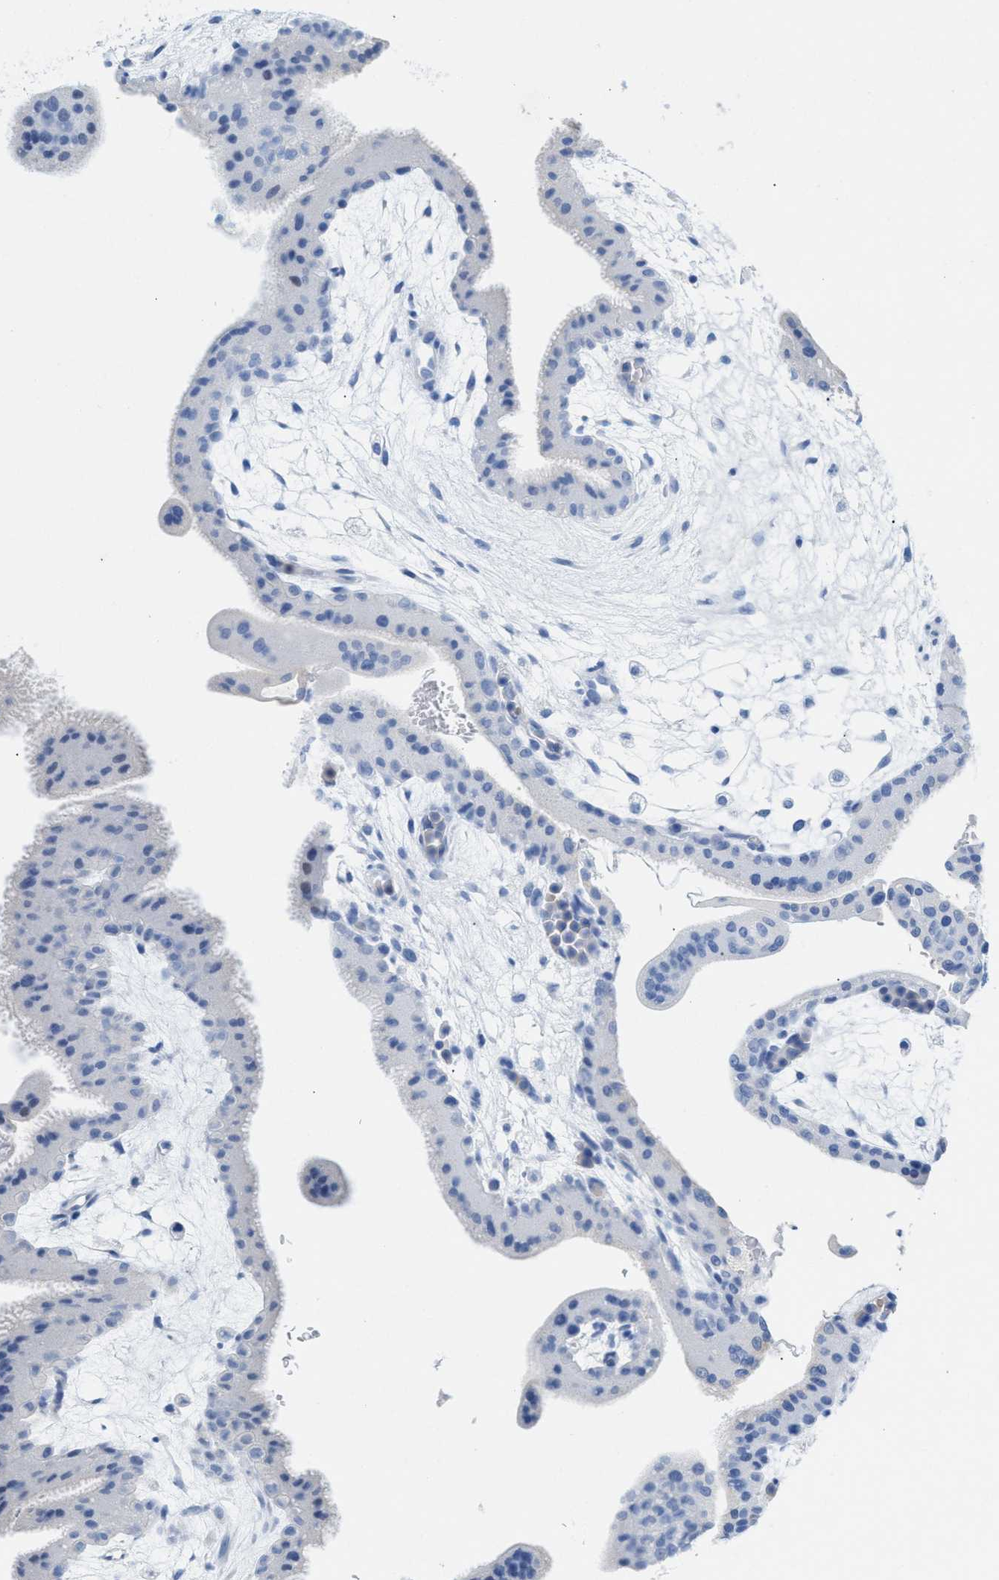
{"staining": {"intensity": "negative", "quantity": "none", "location": "none"}, "tissue": "placenta", "cell_type": "Decidual cells", "image_type": "normal", "snomed": [{"axis": "morphology", "description": "Normal tissue, NOS"}, {"axis": "topography", "description": "Placenta"}], "caption": "Protein analysis of unremarkable placenta displays no significant expression in decidual cells.", "gene": "ANKFN1", "patient": {"sex": "female", "age": 35}}